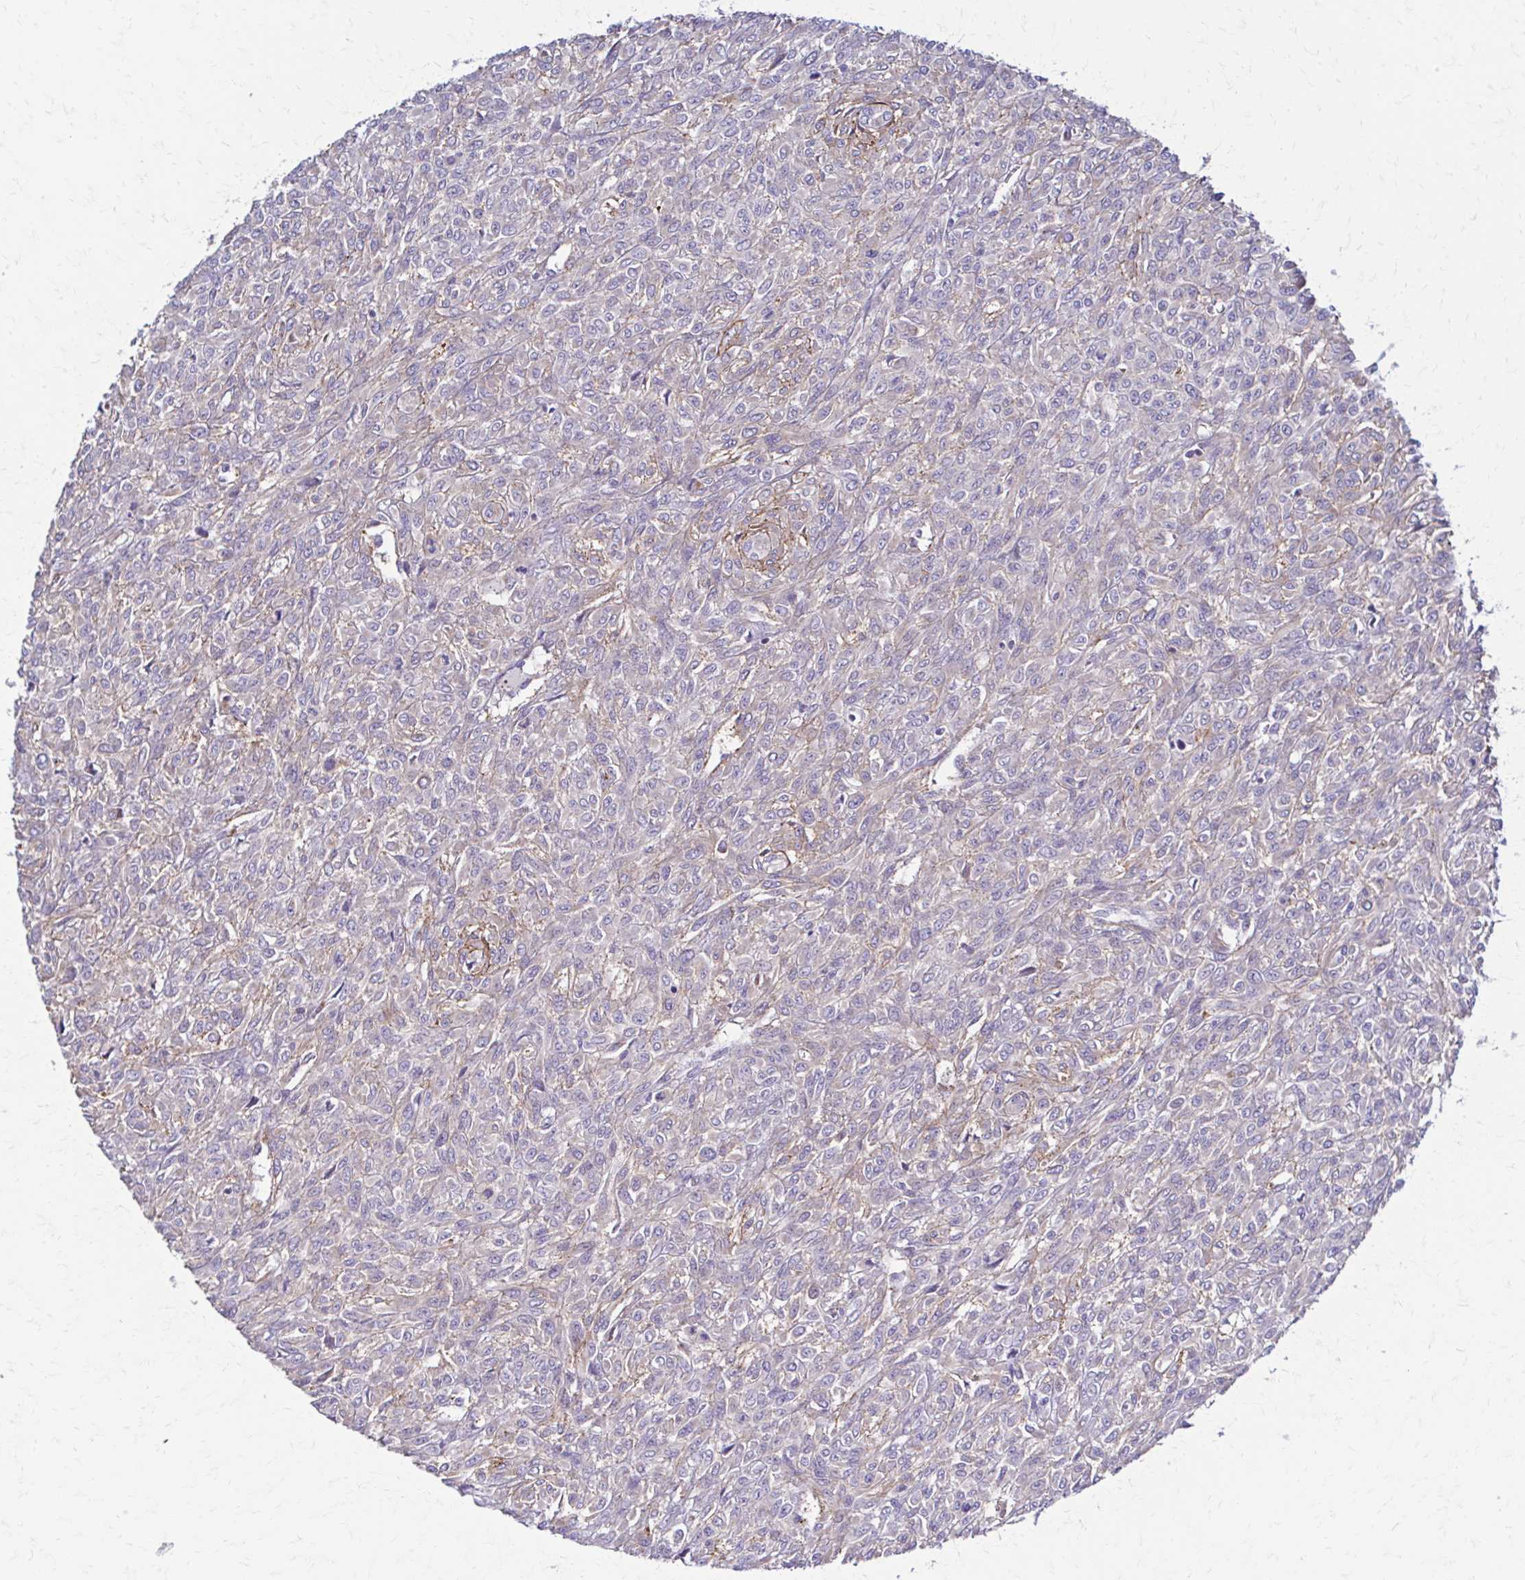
{"staining": {"intensity": "negative", "quantity": "none", "location": "none"}, "tissue": "renal cancer", "cell_type": "Tumor cells", "image_type": "cancer", "snomed": [{"axis": "morphology", "description": "Adenocarcinoma, NOS"}, {"axis": "topography", "description": "Kidney"}], "caption": "DAB immunohistochemical staining of renal cancer (adenocarcinoma) reveals no significant positivity in tumor cells.", "gene": "TIMMDC1", "patient": {"sex": "male", "age": 58}}